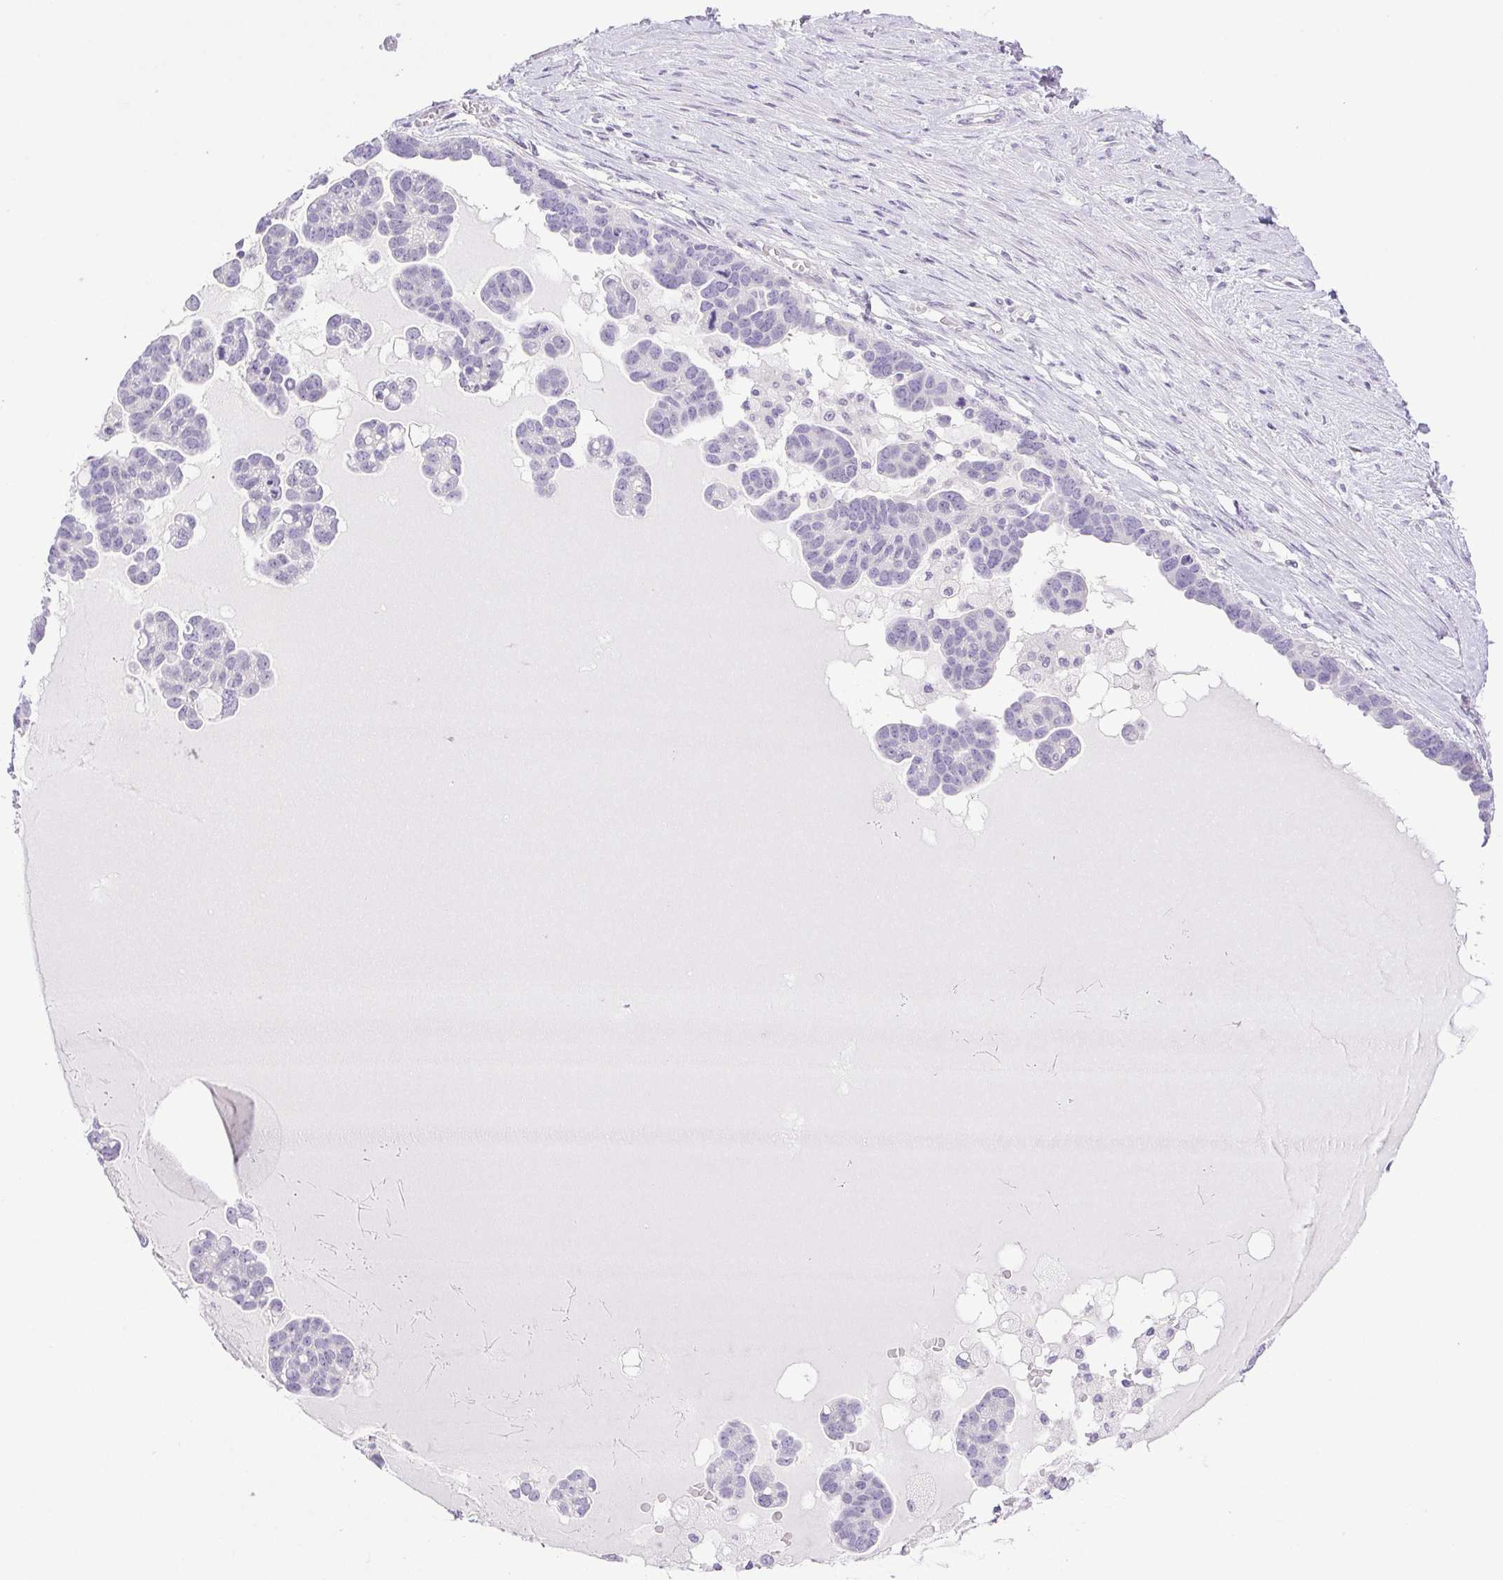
{"staining": {"intensity": "negative", "quantity": "none", "location": "none"}, "tissue": "ovarian cancer", "cell_type": "Tumor cells", "image_type": "cancer", "snomed": [{"axis": "morphology", "description": "Cystadenocarcinoma, serous, NOS"}, {"axis": "topography", "description": "Ovary"}], "caption": "Human serous cystadenocarcinoma (ovarian) stained for a protein using immunohistochemistry demonstrates no positivity in tumor cells.", "gene": "PAPPA2", "patient": {"sex": "female", "age": 54}}